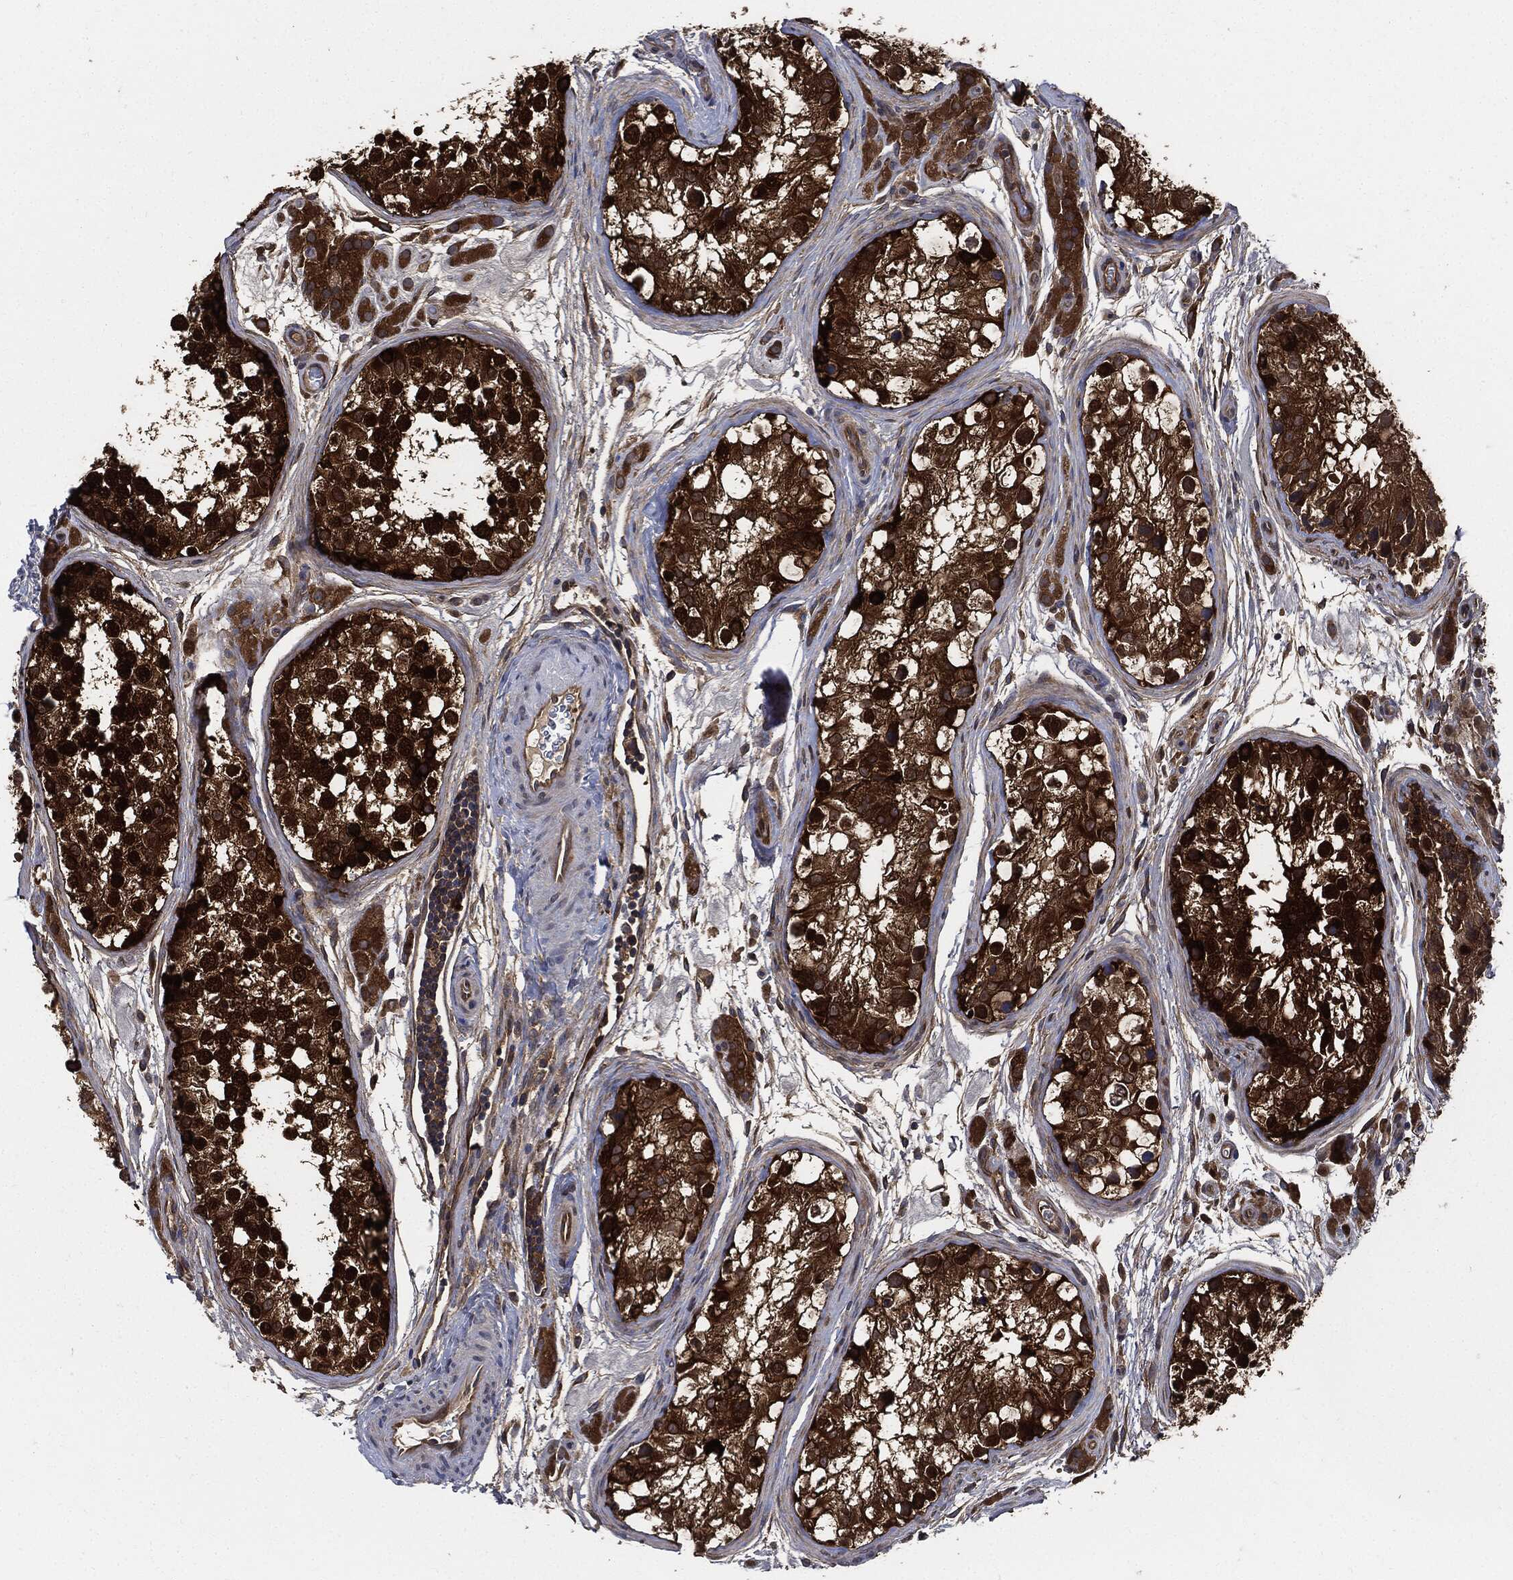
{"staining": {"intensity": "strong", "quantity": ">75%", "location": "cytoplasmic/membranous"}, "tissue": "testis", "cell_type": "Cells in seminiferous ducts", "image_type": "normal", "snomed": [{"axis": "morphology", "description": "Normal tissue, NOS"}, {"axis": "topography", "description": "Testis"}], "caption": "Immunohistochemical staining of unremarkable human testis shows >75% levels of strong cytoplasmic/membranous protein expression in approximately >75% of cells in seminiferous ducts.", "gene": "XPNPEP1", "patient": {"sex": "male", "age": 31}}